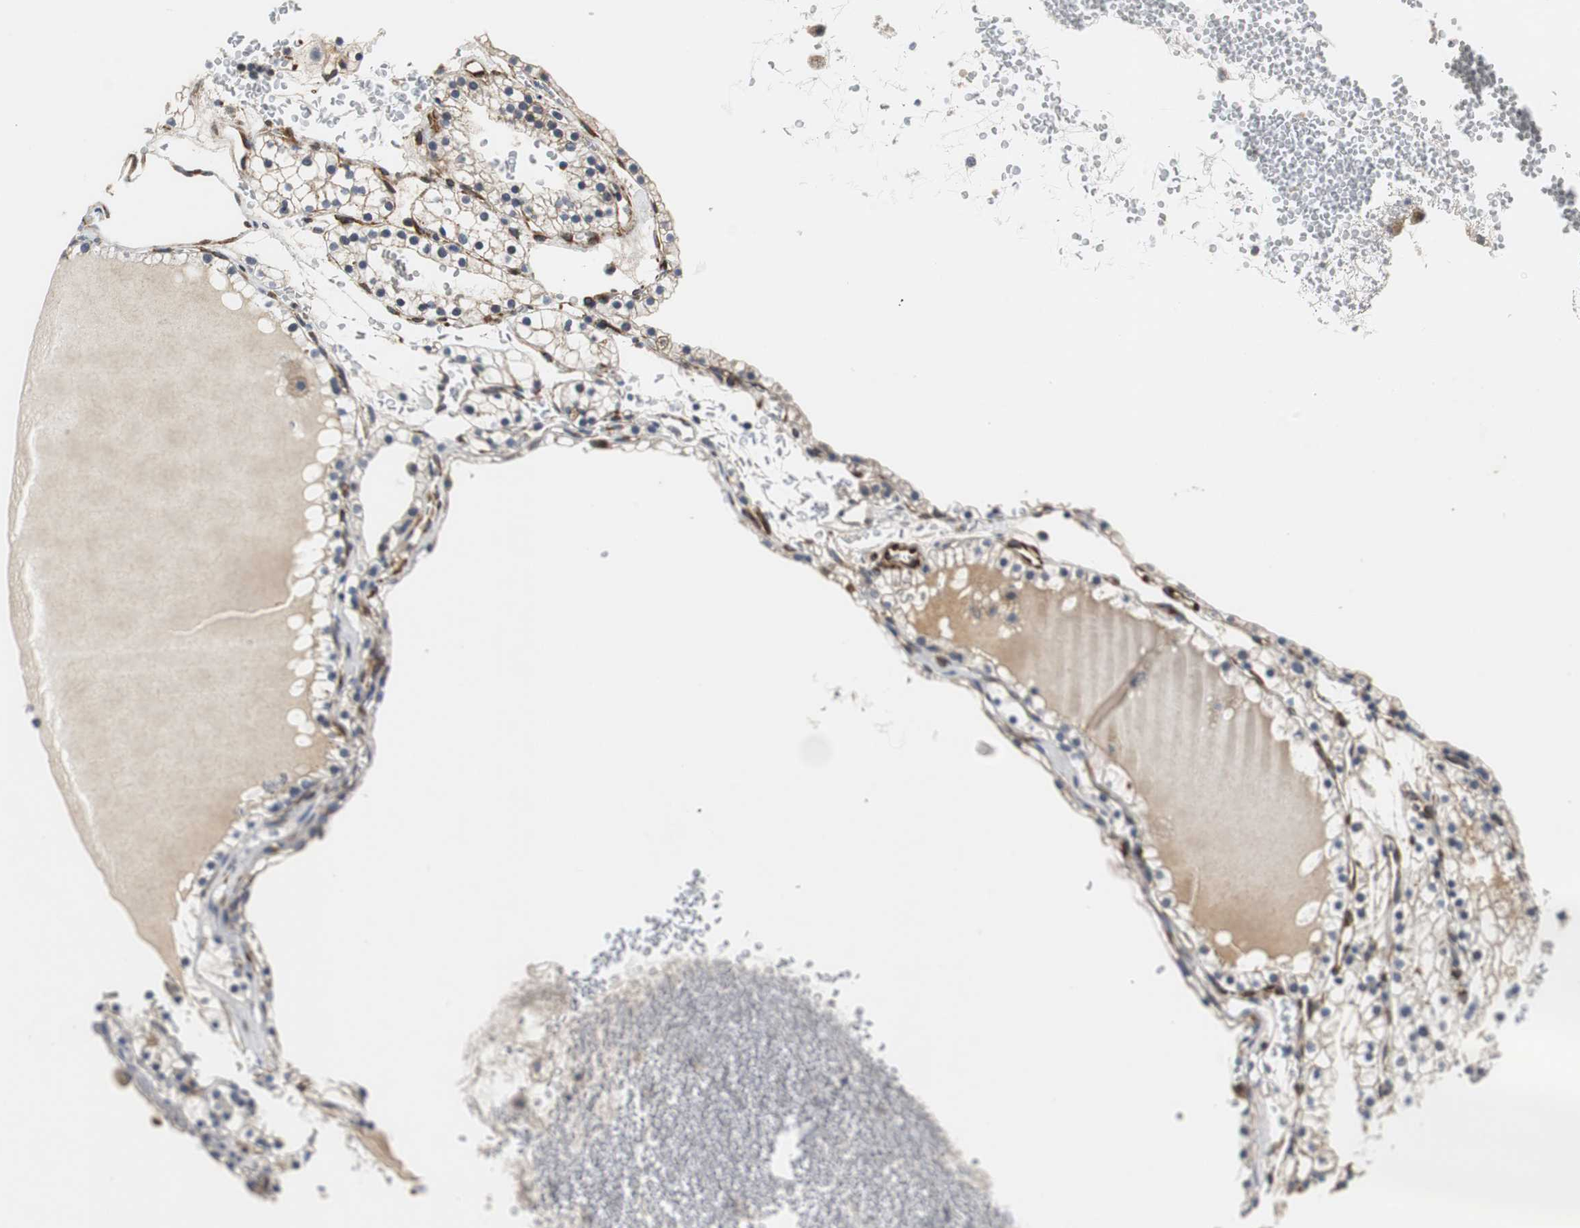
{"staining": {"intensity": "weak", "quantity": ">75%", "location": "cytoplasmic/membranous"}, "tissue": "renal cancer", "cell_type": "Tumor cells", "image_type": "cancer", "snomed": [{"axis": "morphology", "description": "Neoplasm, malignant, NOS"}, {"axis": "topography", "description": "Kidney"}], "caption": "Protein expression analysis of human malignant neoplasm (renal) reveals weak cytoplasmic/membranous positivity in about >75% of tumor cells.", "gene": "ISCU", "patient": {"sex": "male", "age": 28}}